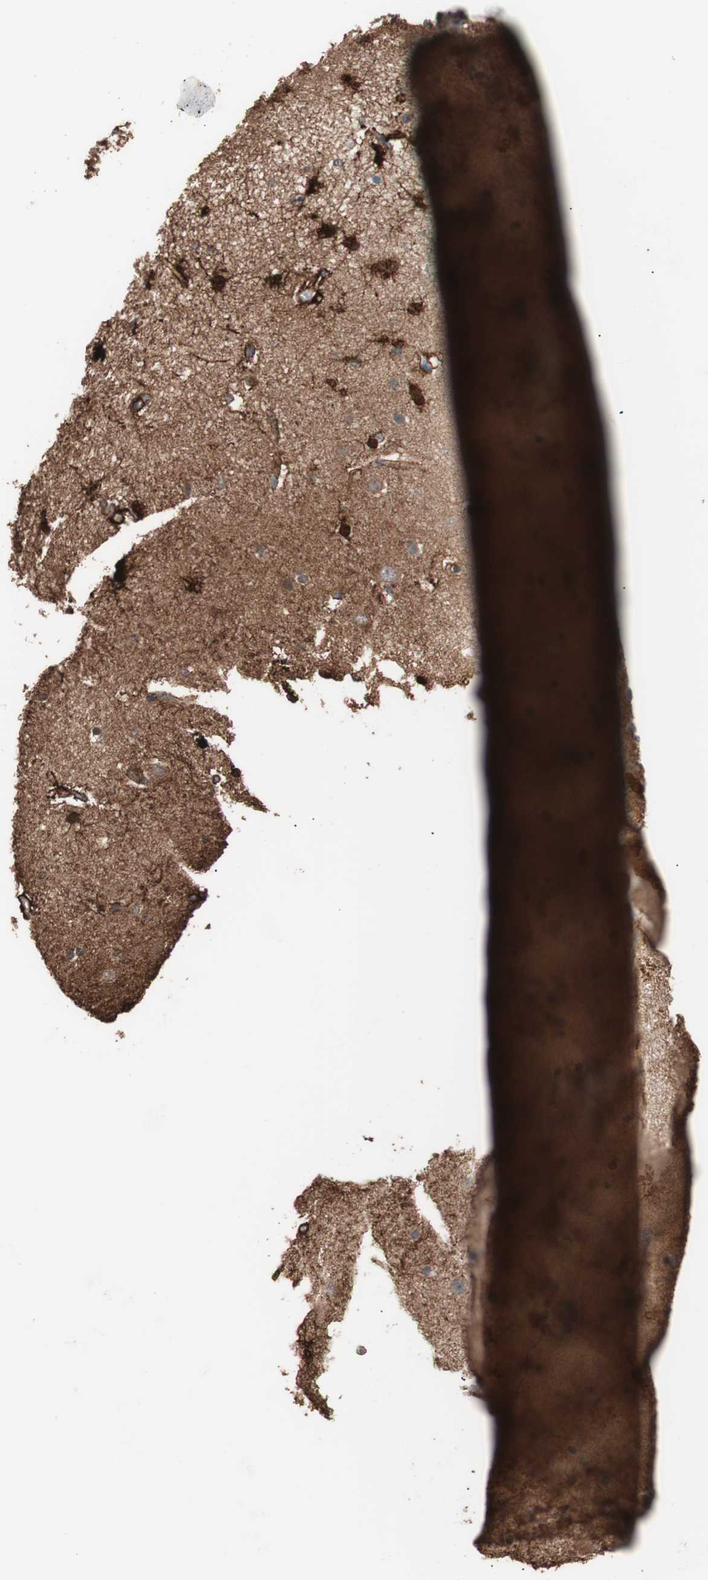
{"staining": {"intensity": "strong", "quantity": "25%-75%", "location": "cytoplasmic/membranous,nuclear"}, "tissue": "caudate", "cell_type": "Glial cells", "image_type": "normal", "snomed": [{"axis": "morphology", "description": "Normal tissue, NOS"}, {"axis": "topography", "description": "Lateral ventricle wall"}], "caption": "High-magnification brightfield microscopy of benign caudate stained with DAB (brown) and counterstained with hematoxylin (blue). glial cells exhibit strong cytoplasmic/membranous,nuclear expression is appreciated in about25%-75% of cells. (brown staining indicates protein expression, while blue staining denotes nuclei).", "gene": "CCT3", "patient": {"sex": "female", "age": 54}}